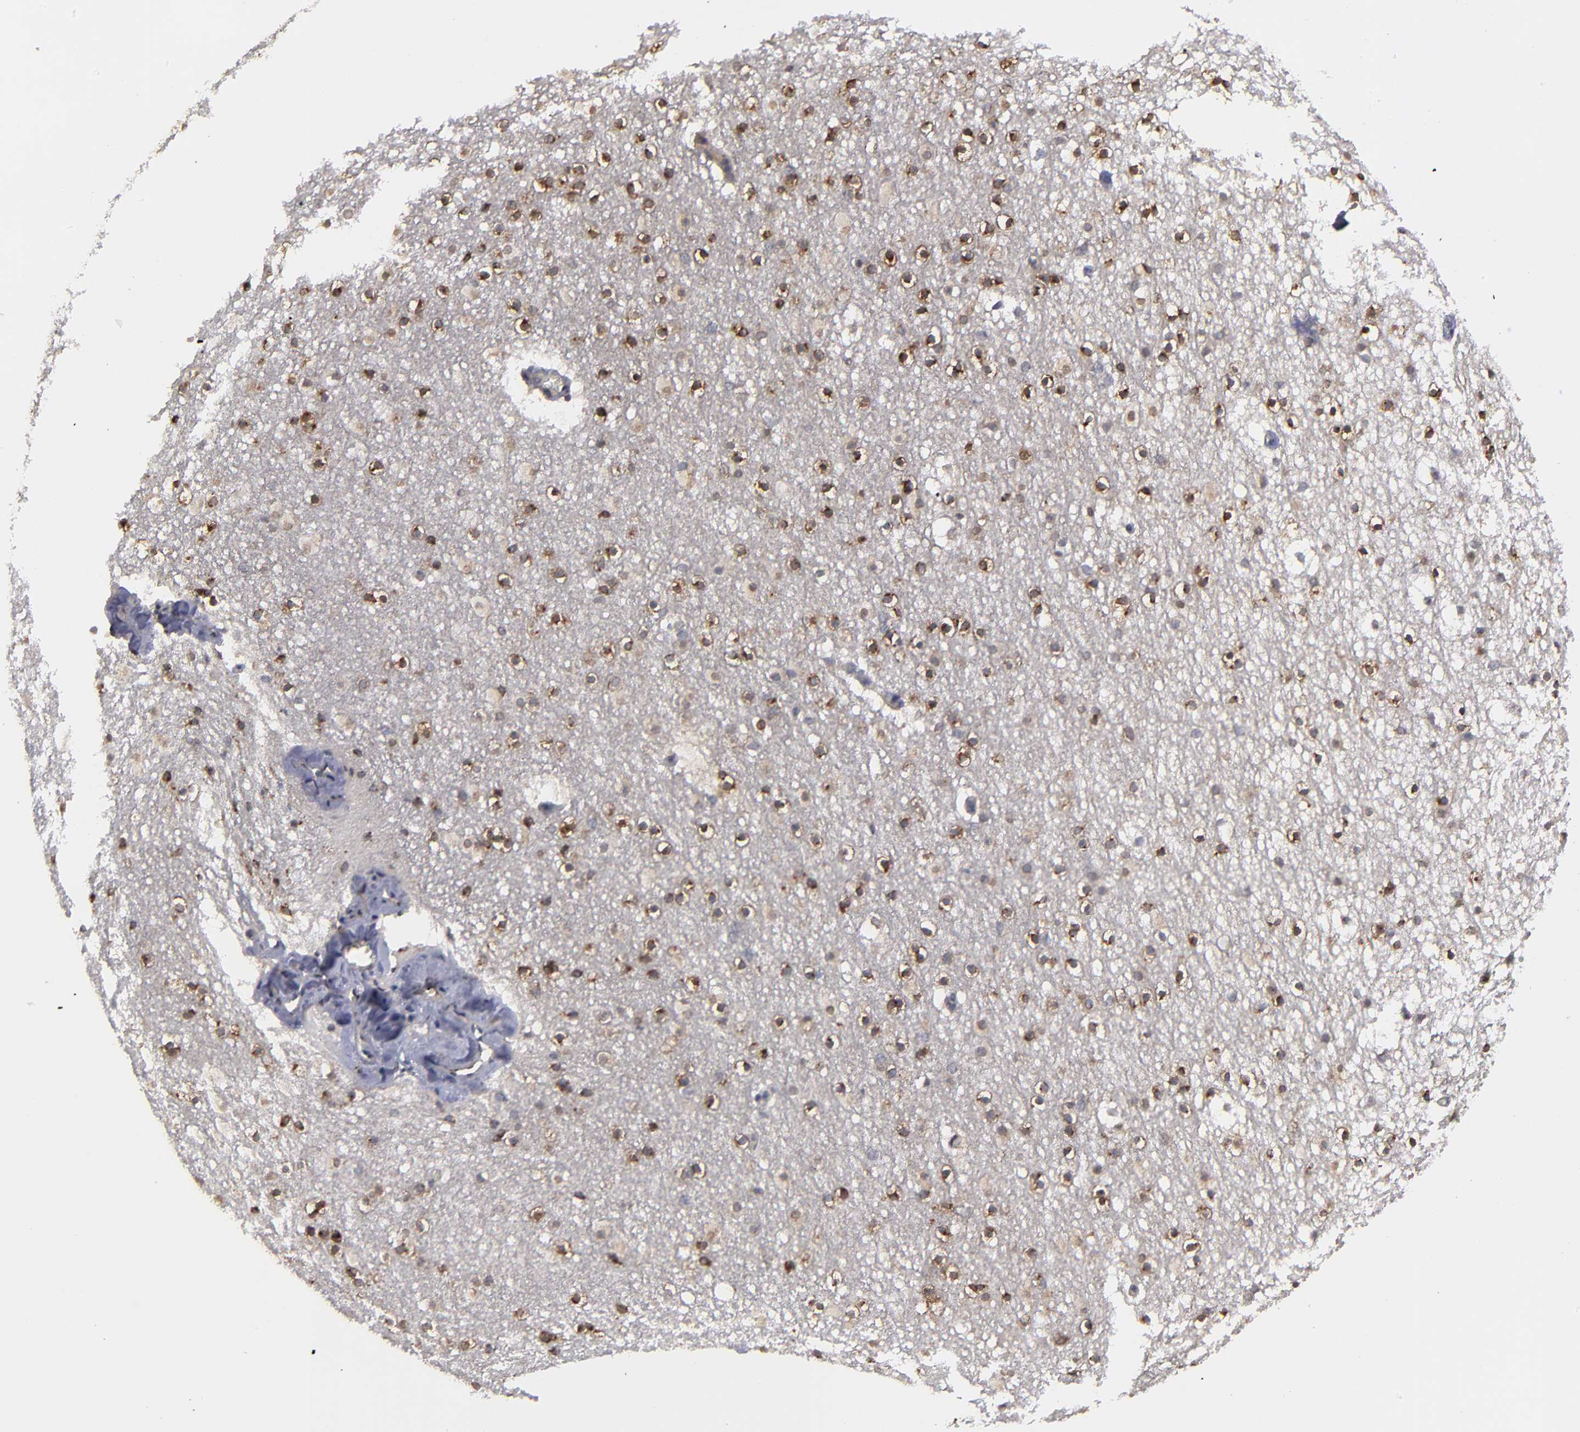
{"staining": {"intensity": "moderate", "quantity": "25%-75%", "location": "cytoplasmic/membranous,nuclear"}, "tissue": "caudate", "cell_type": "Glial cells", "image_type": "normal", "snomed": [{"axis": "morphology", "description": "Normal tissue, NOS"}, {"axis": "topography", "description": "Lateral ventricle wall"}], "caption": "Immunohistochemistry of normal caudate demonstrates medium levels of moderate cytoplasmic/membranous,nuclear positivity in about 25%-75% of glial cells.", "gene": "CEP97", "patient": {"sex": "male", "age": 45}}